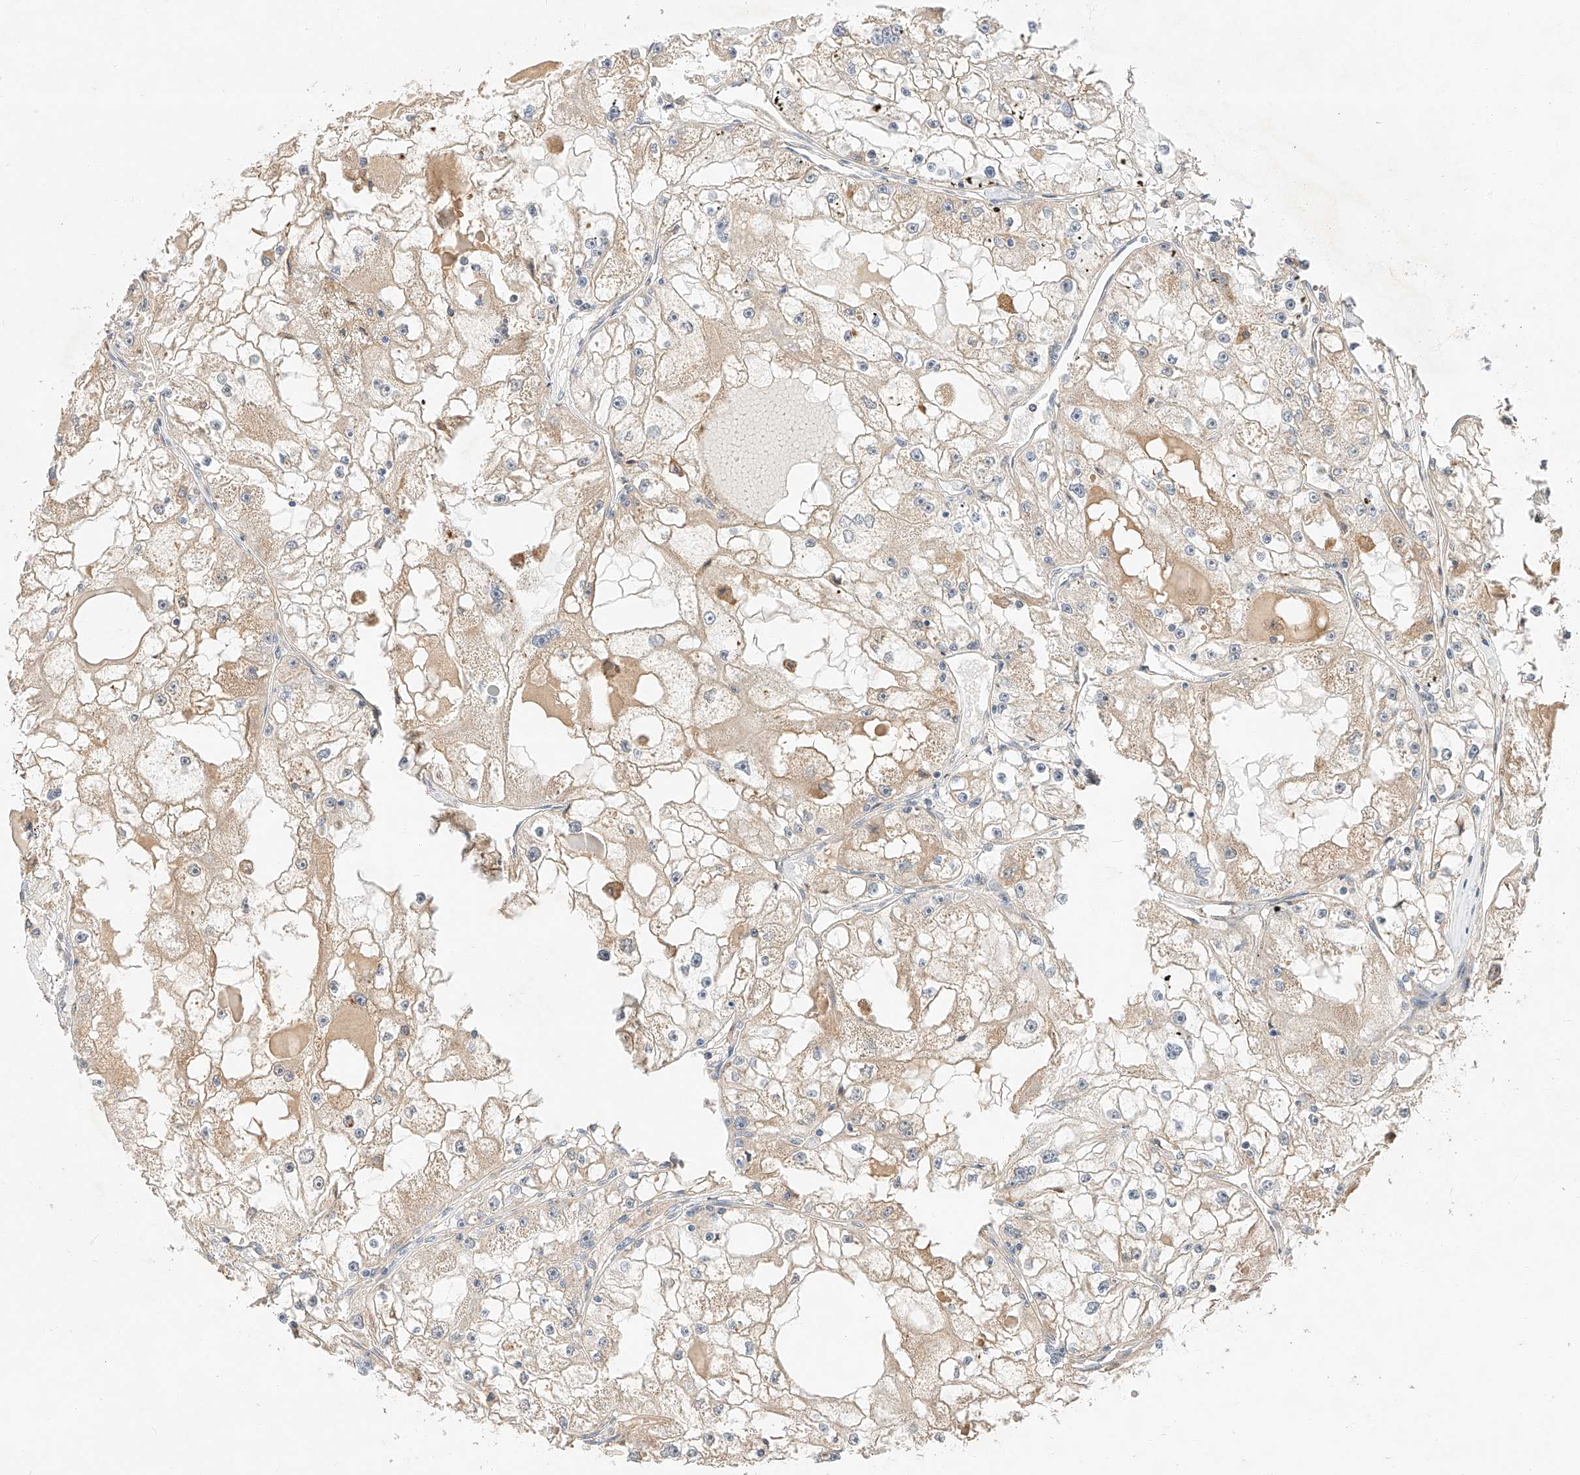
{"staining": {"intensity": "weak", "quantity": "<25%", "location": "cytoplasmic/membranous"}, "tissue": "renal cancer", "cell_type": "Tumor cells", "image_type": "cancer", "snomed": [{"axis": "morphology", "description": "Adenocarcinoma, NOS"}, {"axis": "topography", "description": "Kidney"}], "caption": "IHC image of adenocarcinoma (renal) stained for a protein (brown), which reveals no expression in tumor cells.", "gene": "SUSD6", "patient": {"sex": "male", "age": 56}}